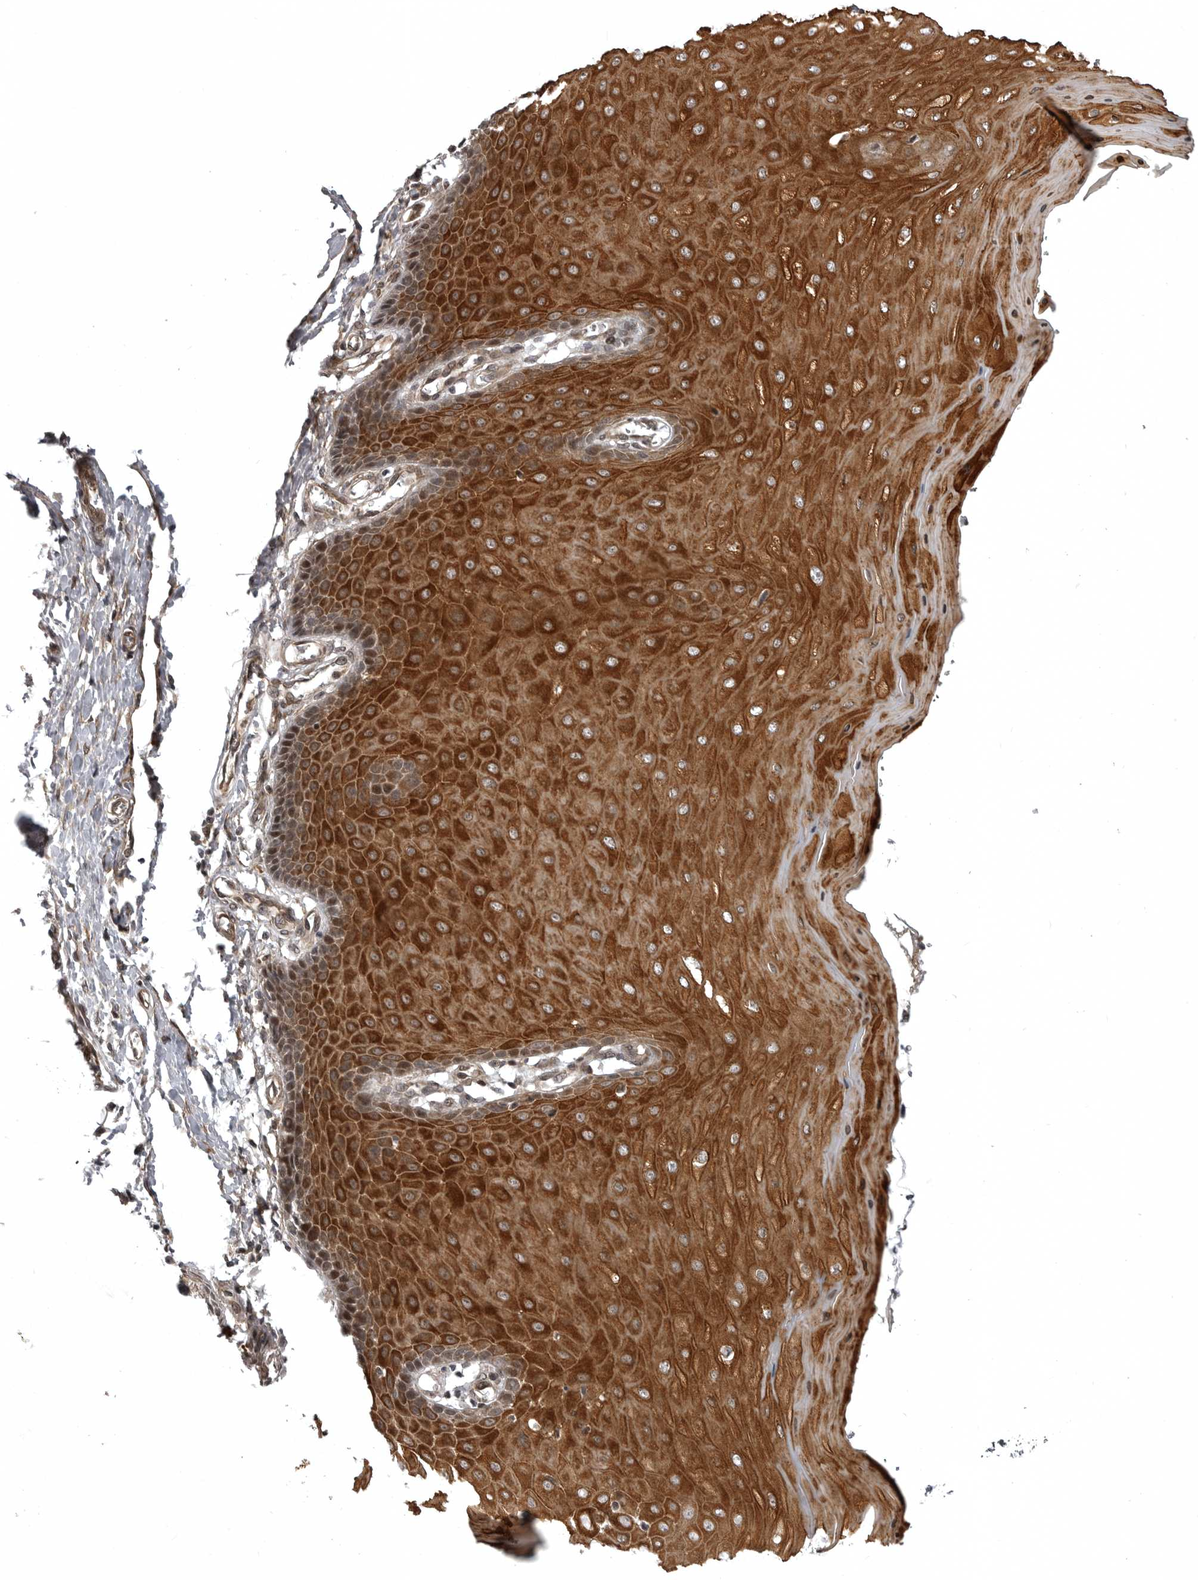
{"staining": {"intensity": "moderate", "quantity": "25%-75%", "location": "cytoplasmic/membranous,nuclear"}, "tissue": "cervix", "cell_type": "Glandular cells", "image_type": "normal", "snomed": [{"axis": "morphology", "description": "Normal tissue, NOS"}, {"axis": "topography", "description": "Cervix"}], "caption": "Approximately 25%-75% of glandular cells in normal human cervix reveal moderate cytoplasmic/membranous,nuclear protein positivity as visualized by brown immunohistochemical staining.", "gene": "SNX16", "patient": {"sex": "female", "age": 55}}